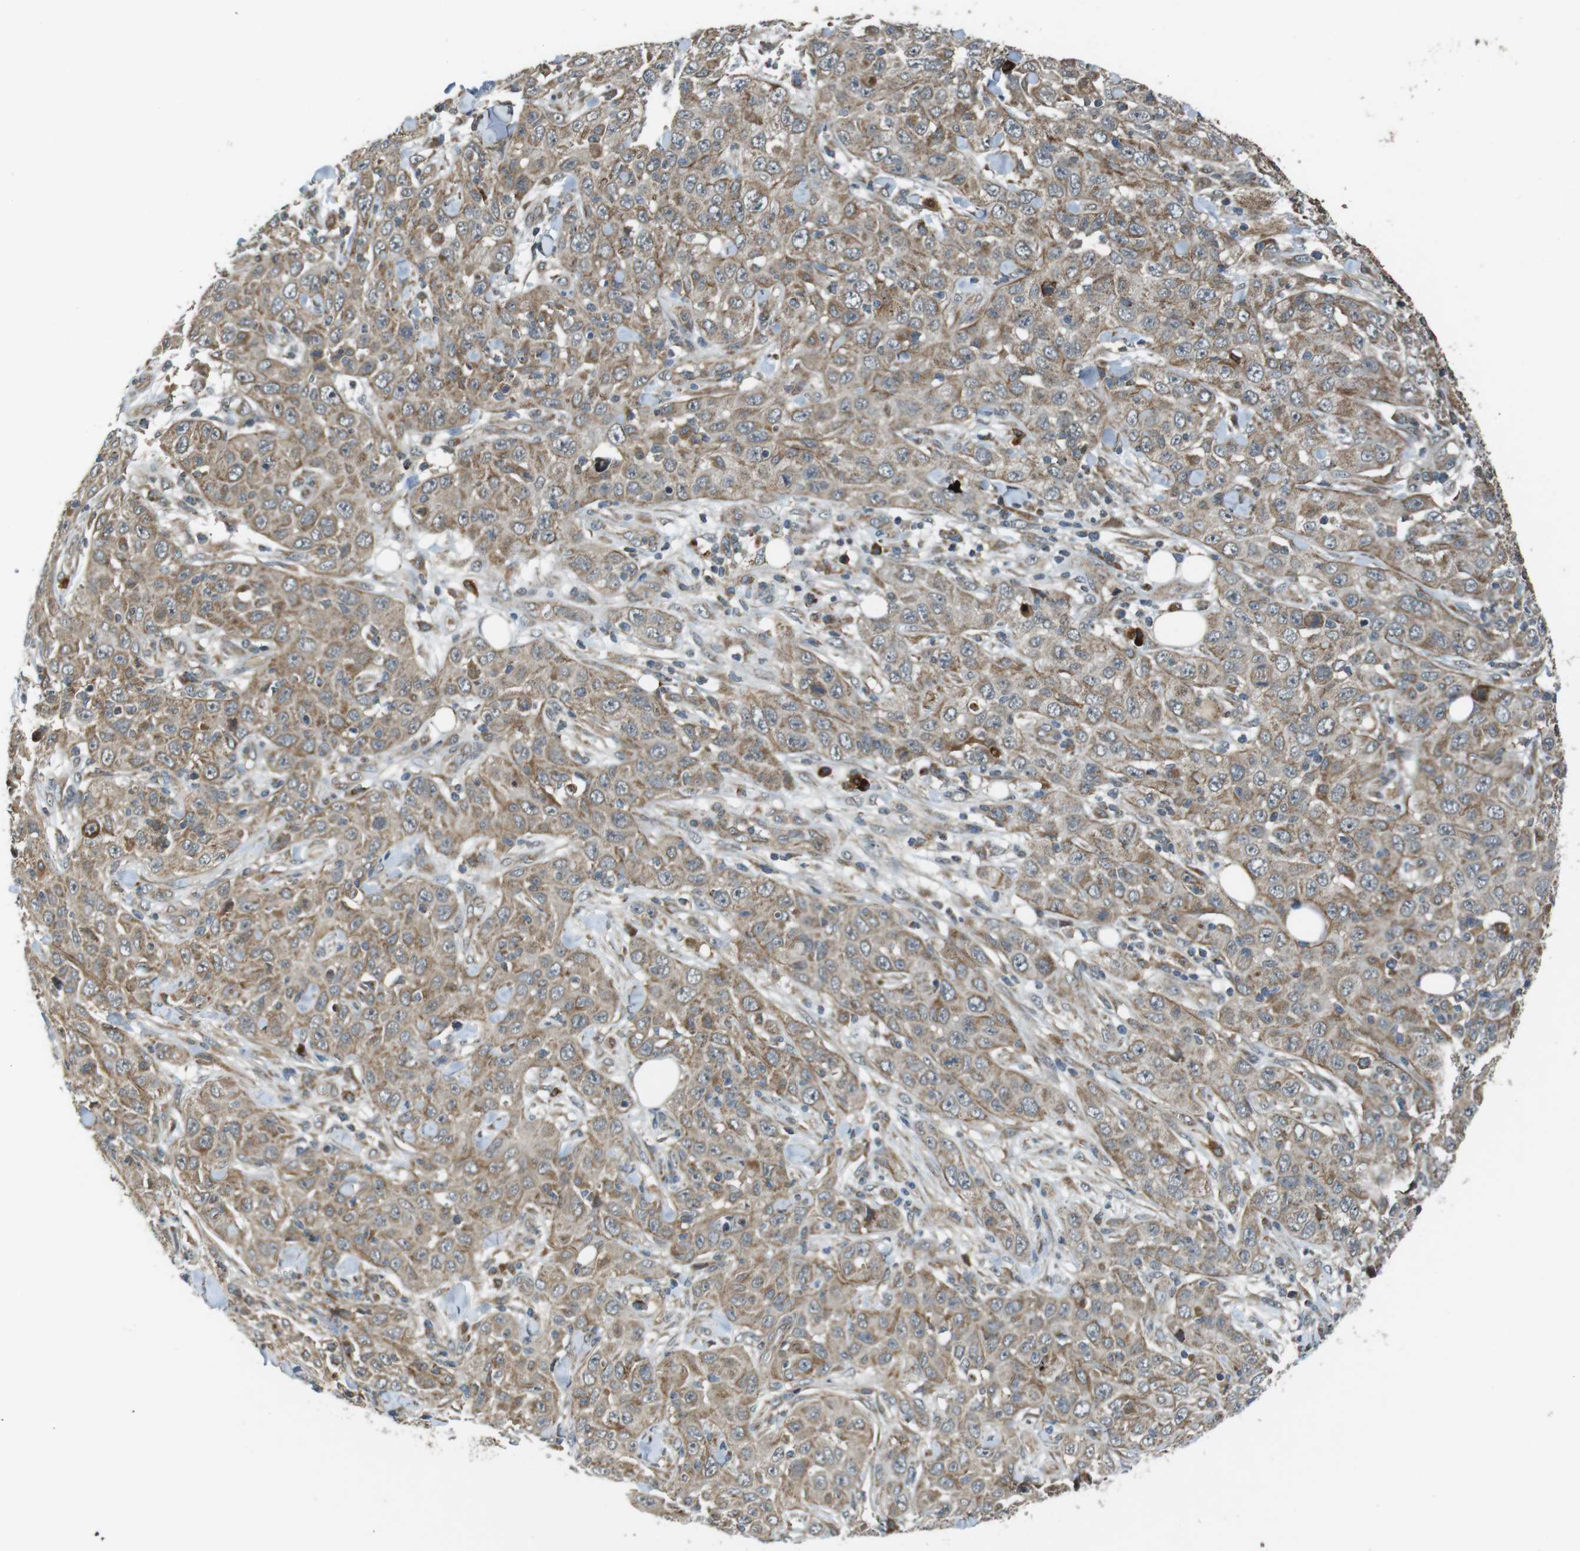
{"staining": {"intensity": "weak", "quantity": ">75%", "location": "cytoplasmic/membranous"}, "tissue": "skin cancer", "cell_type": "Tumor cells", "image_type": "cancer", "snomed": [{"axis": "morphology", "description": "Squamous cell carcinoma, NOS"}, {"axis": "topography", "description": "Skin"}], "caption": "Brown immunohistochemical staining in skin cancer demonstrates weak cytoplasmic/membranous positivity in approximately >75% of tumor cells.", "gene": "IFFO2", "patient": {"sex": "female", "age": 88}}